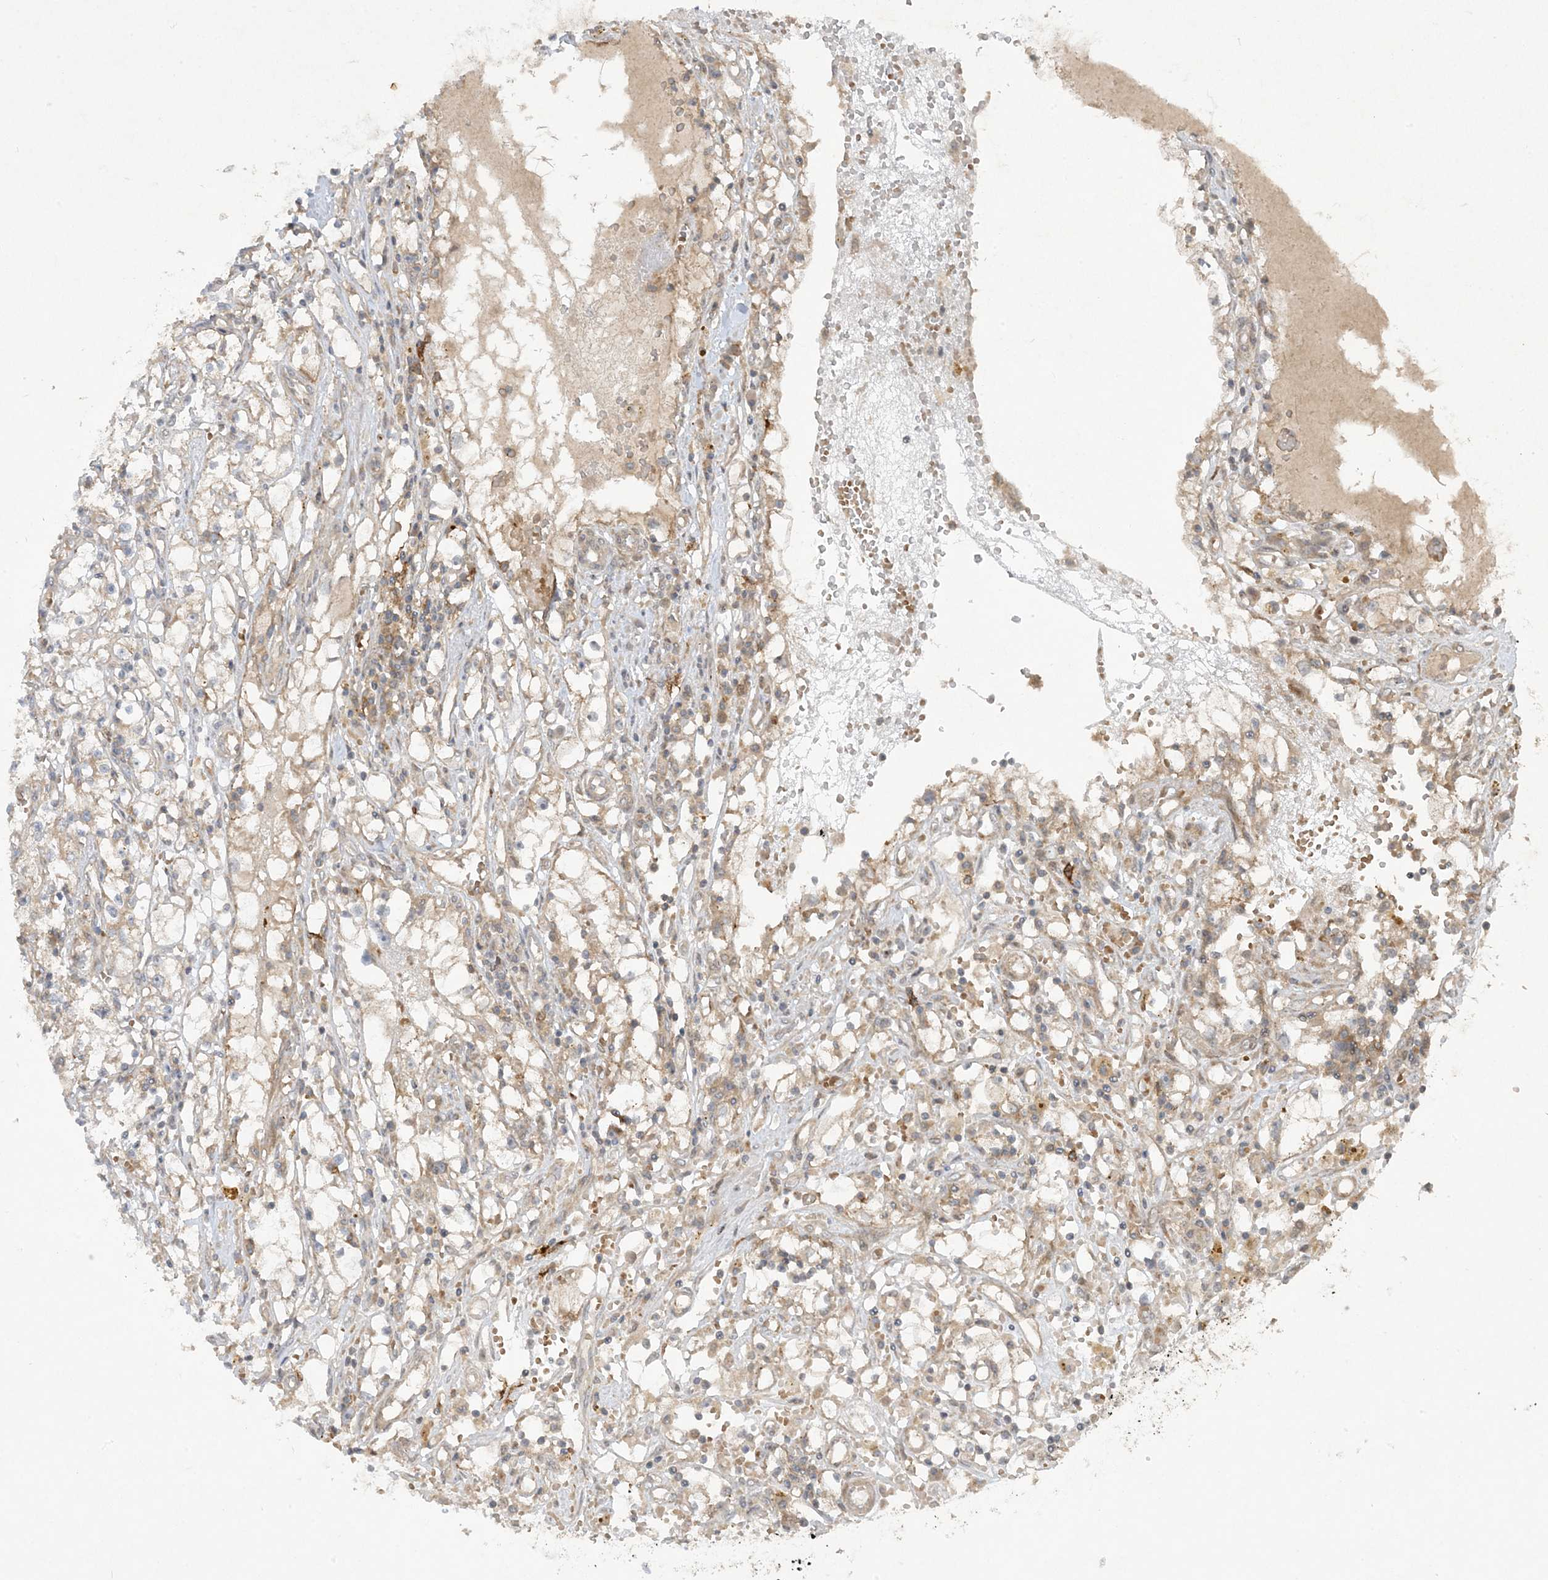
{"staining": {"intensity": "weak", "quantity": "<25%", "location": "cytoplasmic/membranous"}, "tissue": "renal cancer", "cell_type": "Tumor cells", "image_type": "cancer", "snomed": [{"axis": "morphology", "description": "Adenocarcinoma, NOS"}, {"axis": "topography", "description": "Kidney"}], "caption": "IHC micrograph of neoplastic tissue: human renal cancer stained with DAB exhibits no significant protein expression in tumor cells.", "gene": "STAM2", "patient": {"sex": "male", "age": 56}}